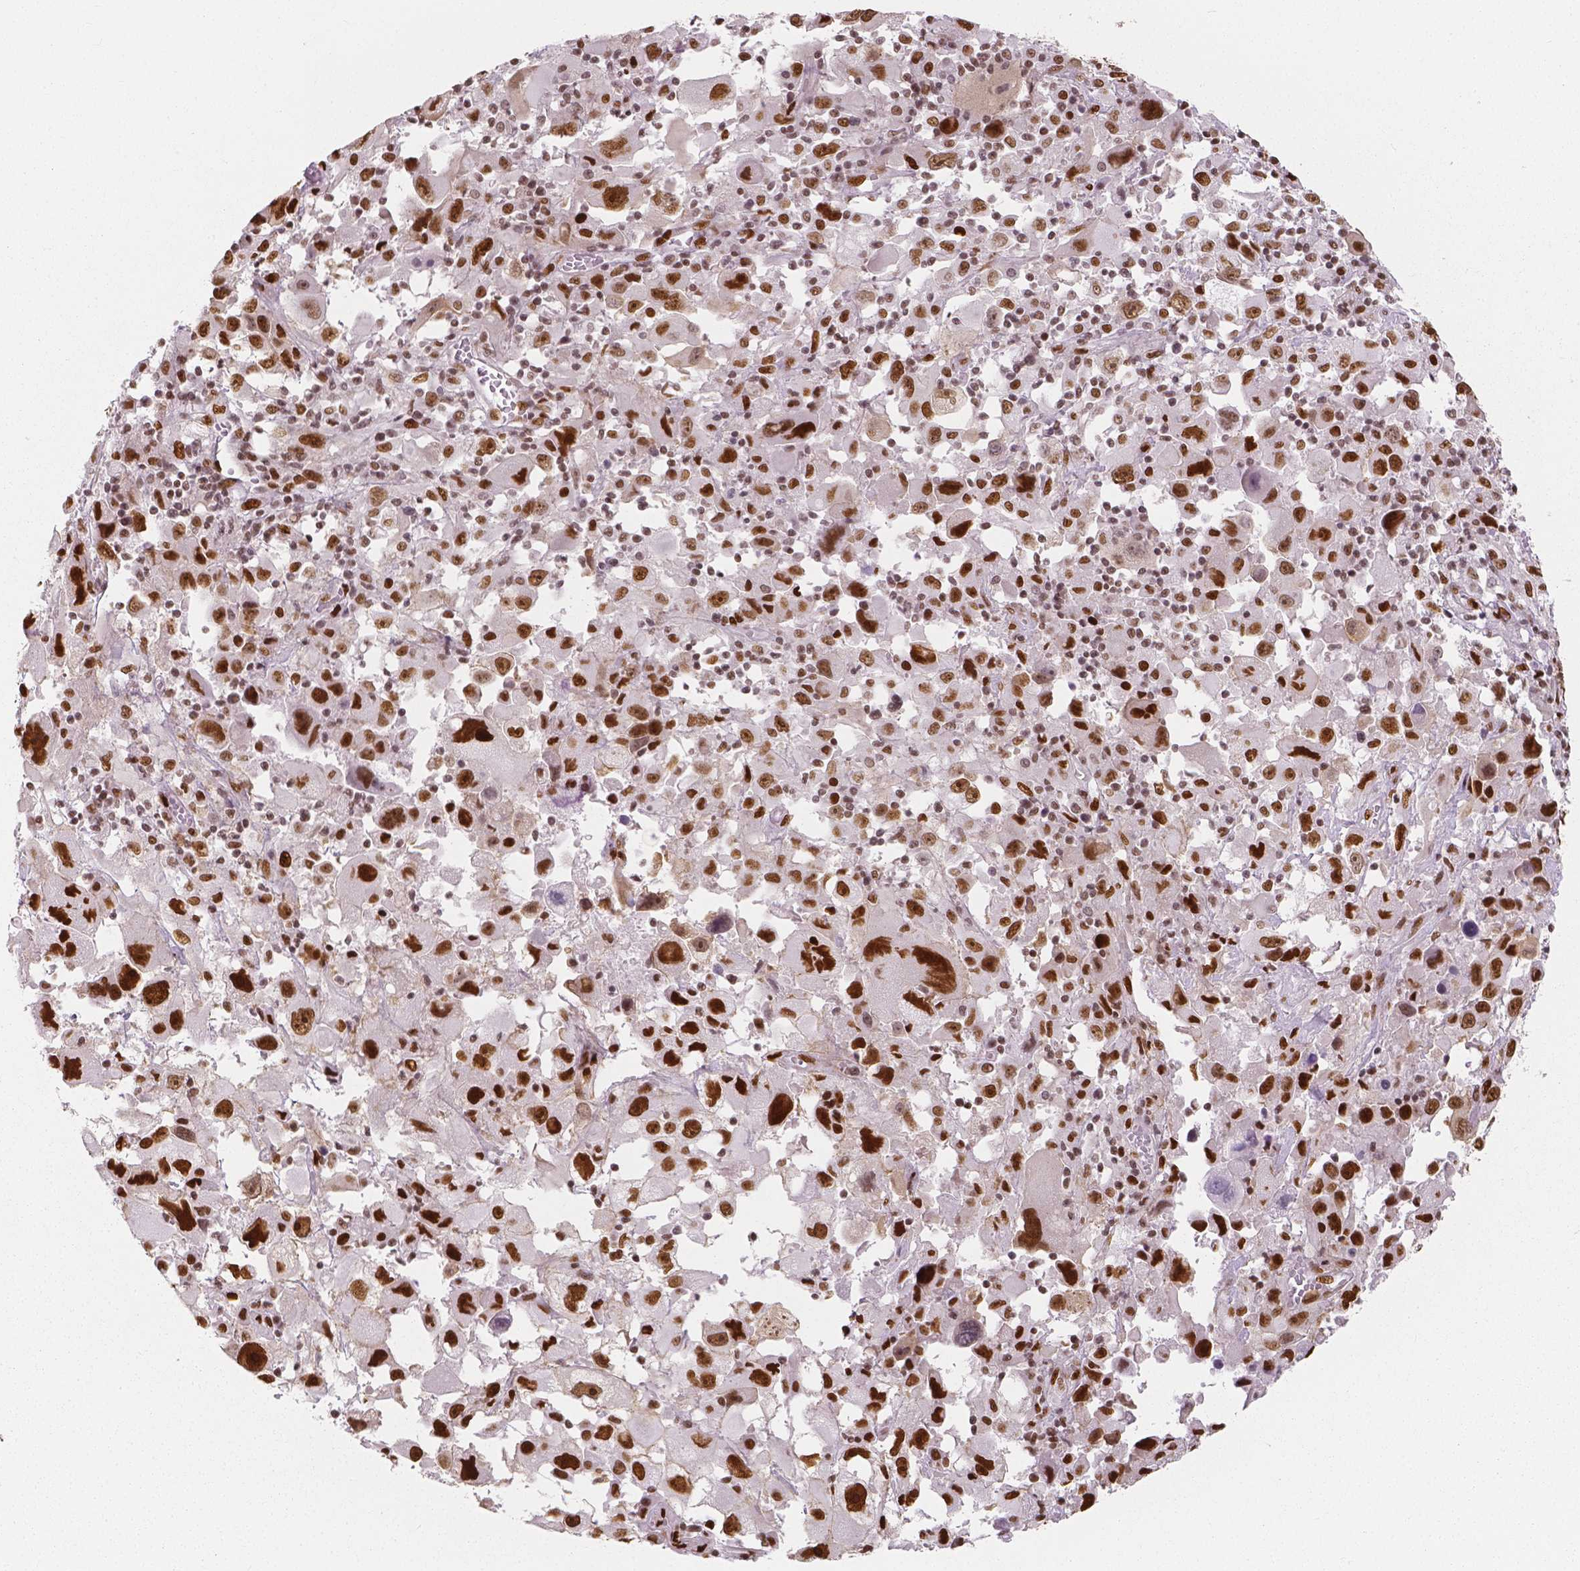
{"staining": {"intensity": "strong", "quantity": ">75%", "location": "nuclear"}, "tissue": "melanoma", "cell_type": "Tumor cells", "image_type": "cancer", "snomed": [{"axis": "morphology", "description": "Malignant melanoma, Metastatic site"}, {"axis": "topography", "description": "Soft tissue"}], "caption": "A histopathology image of melanoma stained for a protein shows strong nuclear brown staining in tumor cells. (DAB (3,3'-diaminobenzidine) IHC, brown staining for protein, blue staining for nuclei).", "gene": "NUCKS1", "patient": {"sex": "male", "age": 50}}